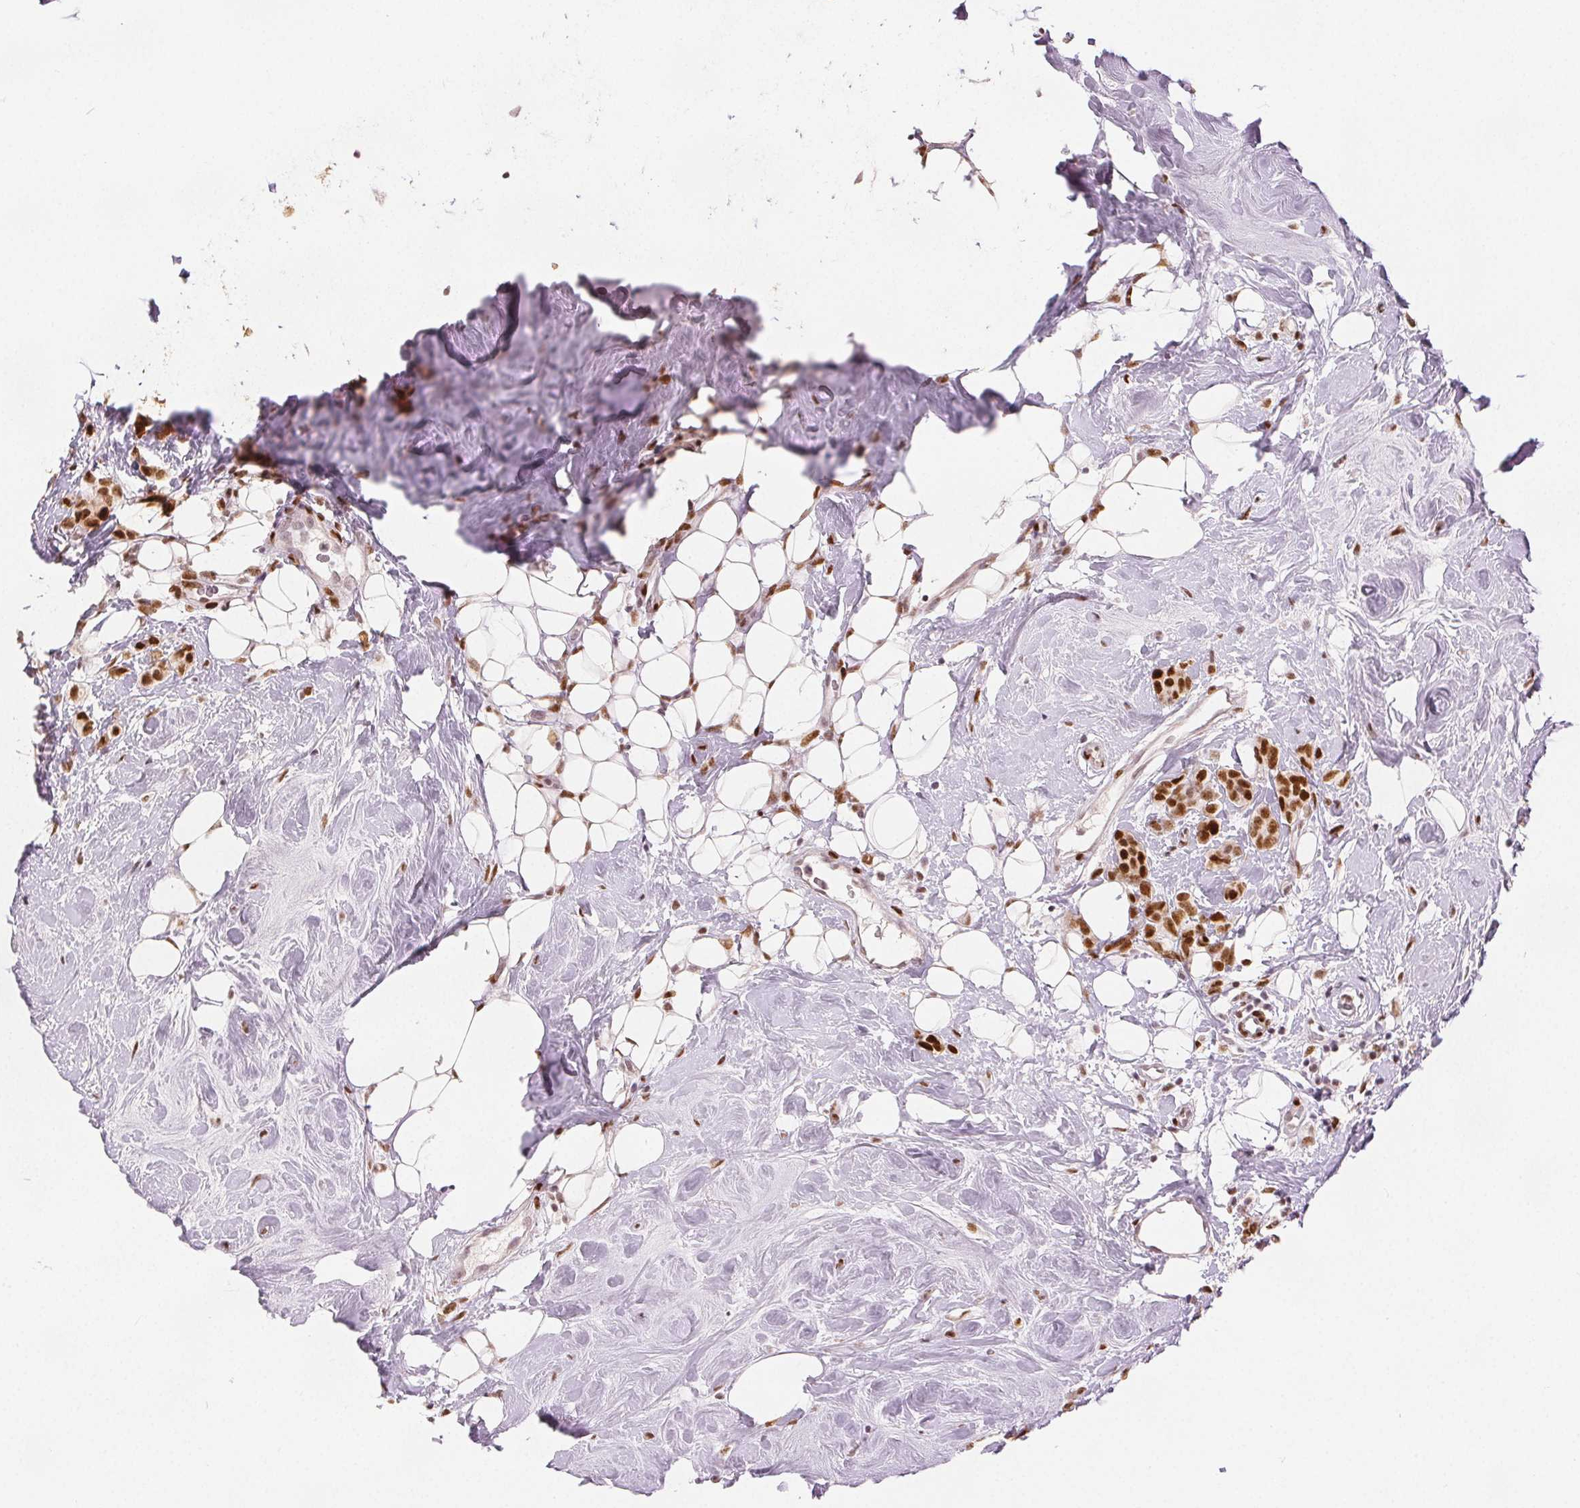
{"staining": {"intensity": "strong", "quantity": ">75%", "location": "nuclear"}, "tissue": "breast cancer", "cell_type": "Tumor cells", "image_type": "cancer", "snomed": [{"axis": "morphology", "description": "Lobular carcinoma"}, {"axis": "topography", "description": "Breast"}], "caption": "Human breast cancer stained for a protein (brown) shows strong nuclear positive expression in about >75% of tumor cells.", "gene": "ZNF703", "patient": {"sex": "female", "age": 49}}